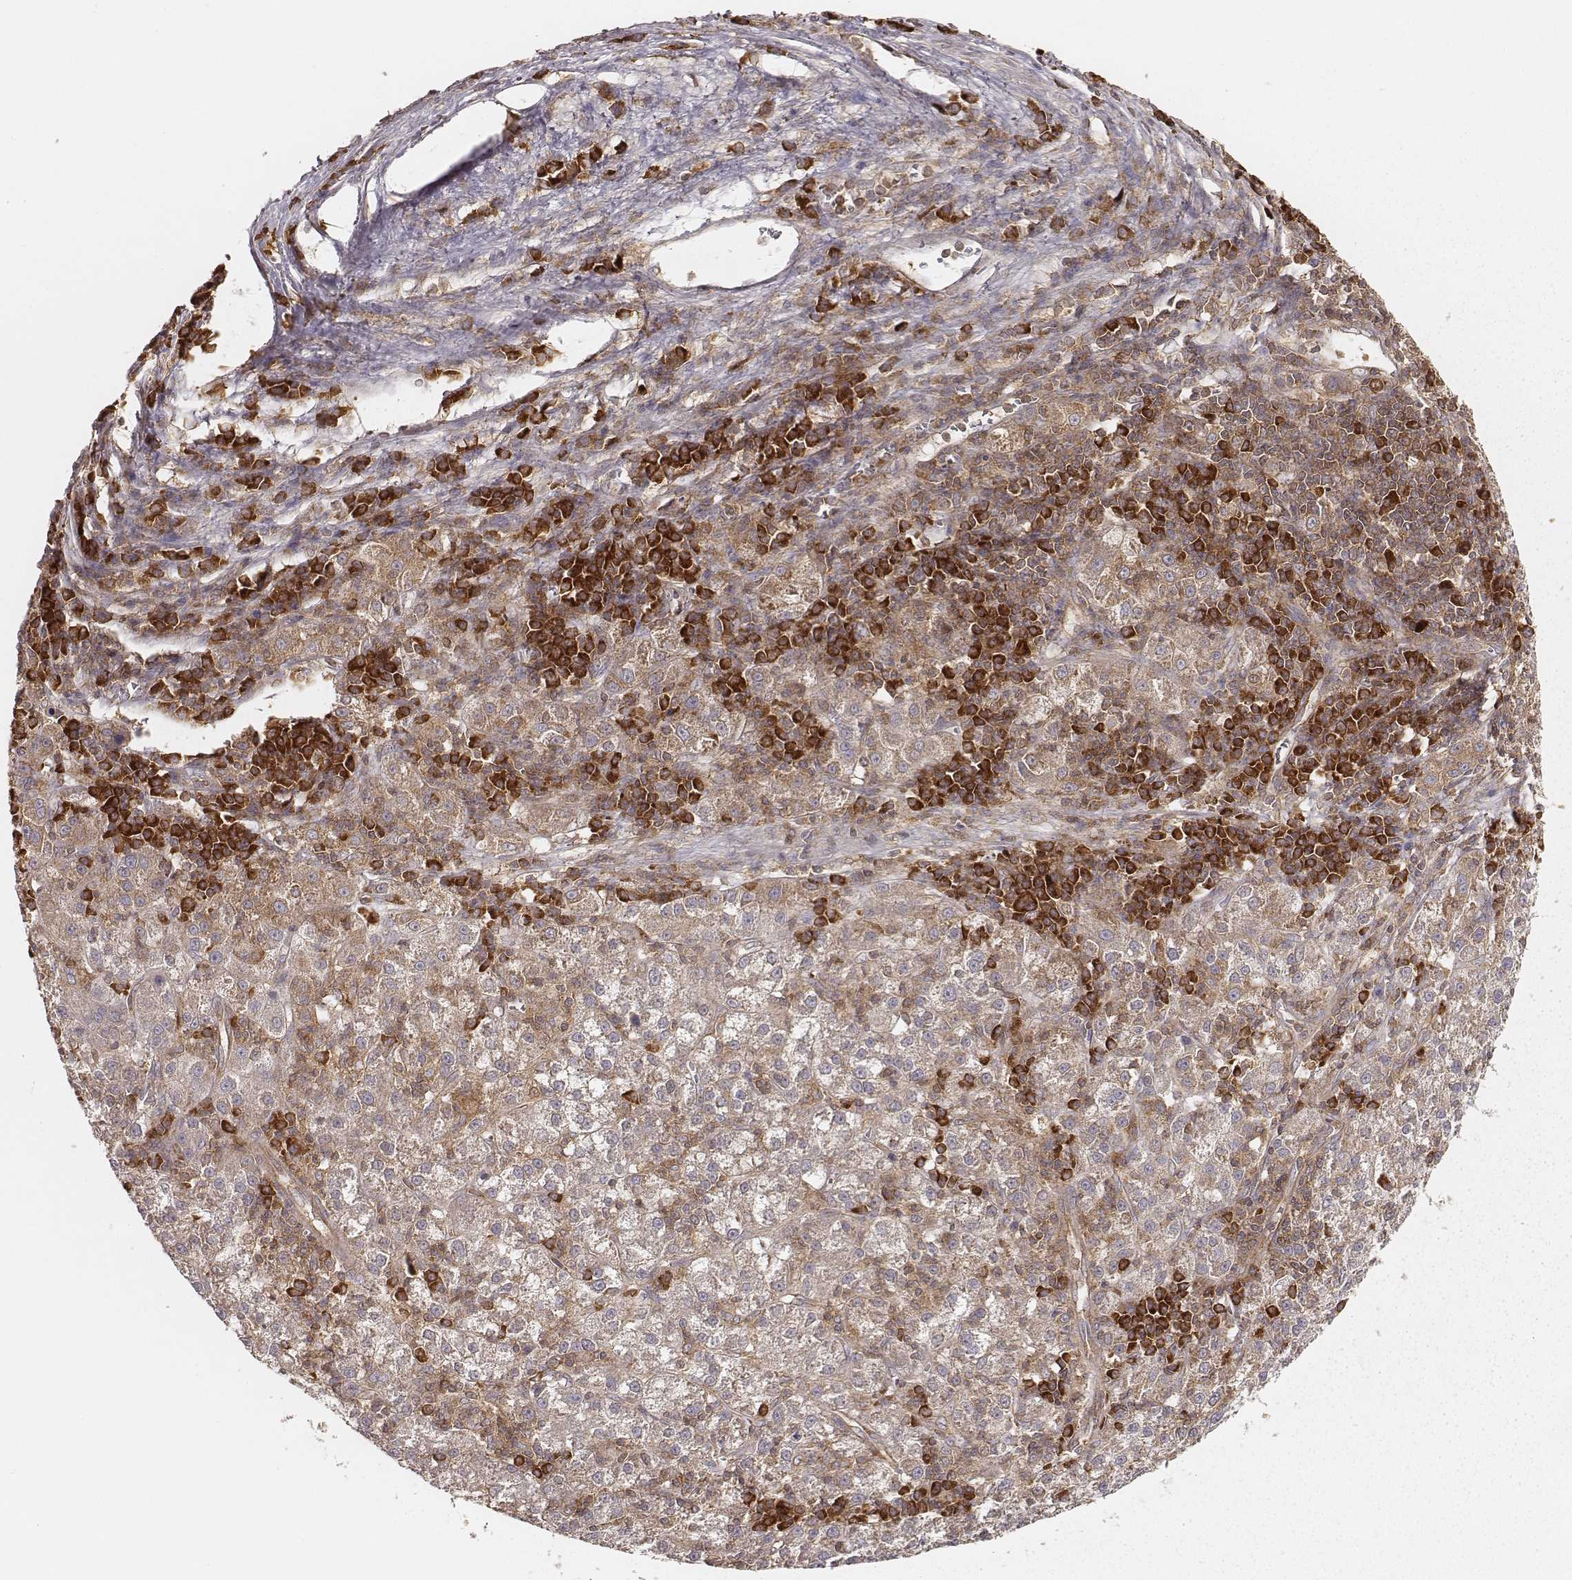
{"staining": {"intensity": "moderate", "quantity": ">75%", "location": "cytoplasmic/membranous"}, "tissue": "liver cancer", "cell_type": "Tumor cells", "image_type": "cancer", "snomed": [{"axis": "morphology", "description": "Carcinoma, Hepatocellular, NOS"}, {"axis": "topography", "description": "Liver"}], "caption": "This is an image of IHC staining of liver cancer, which shows moderate positivity in the cytoplasmic/membranous of tumor cells.", "gene": "CARS1", "patient": {"sex": "female", "age": 60}}